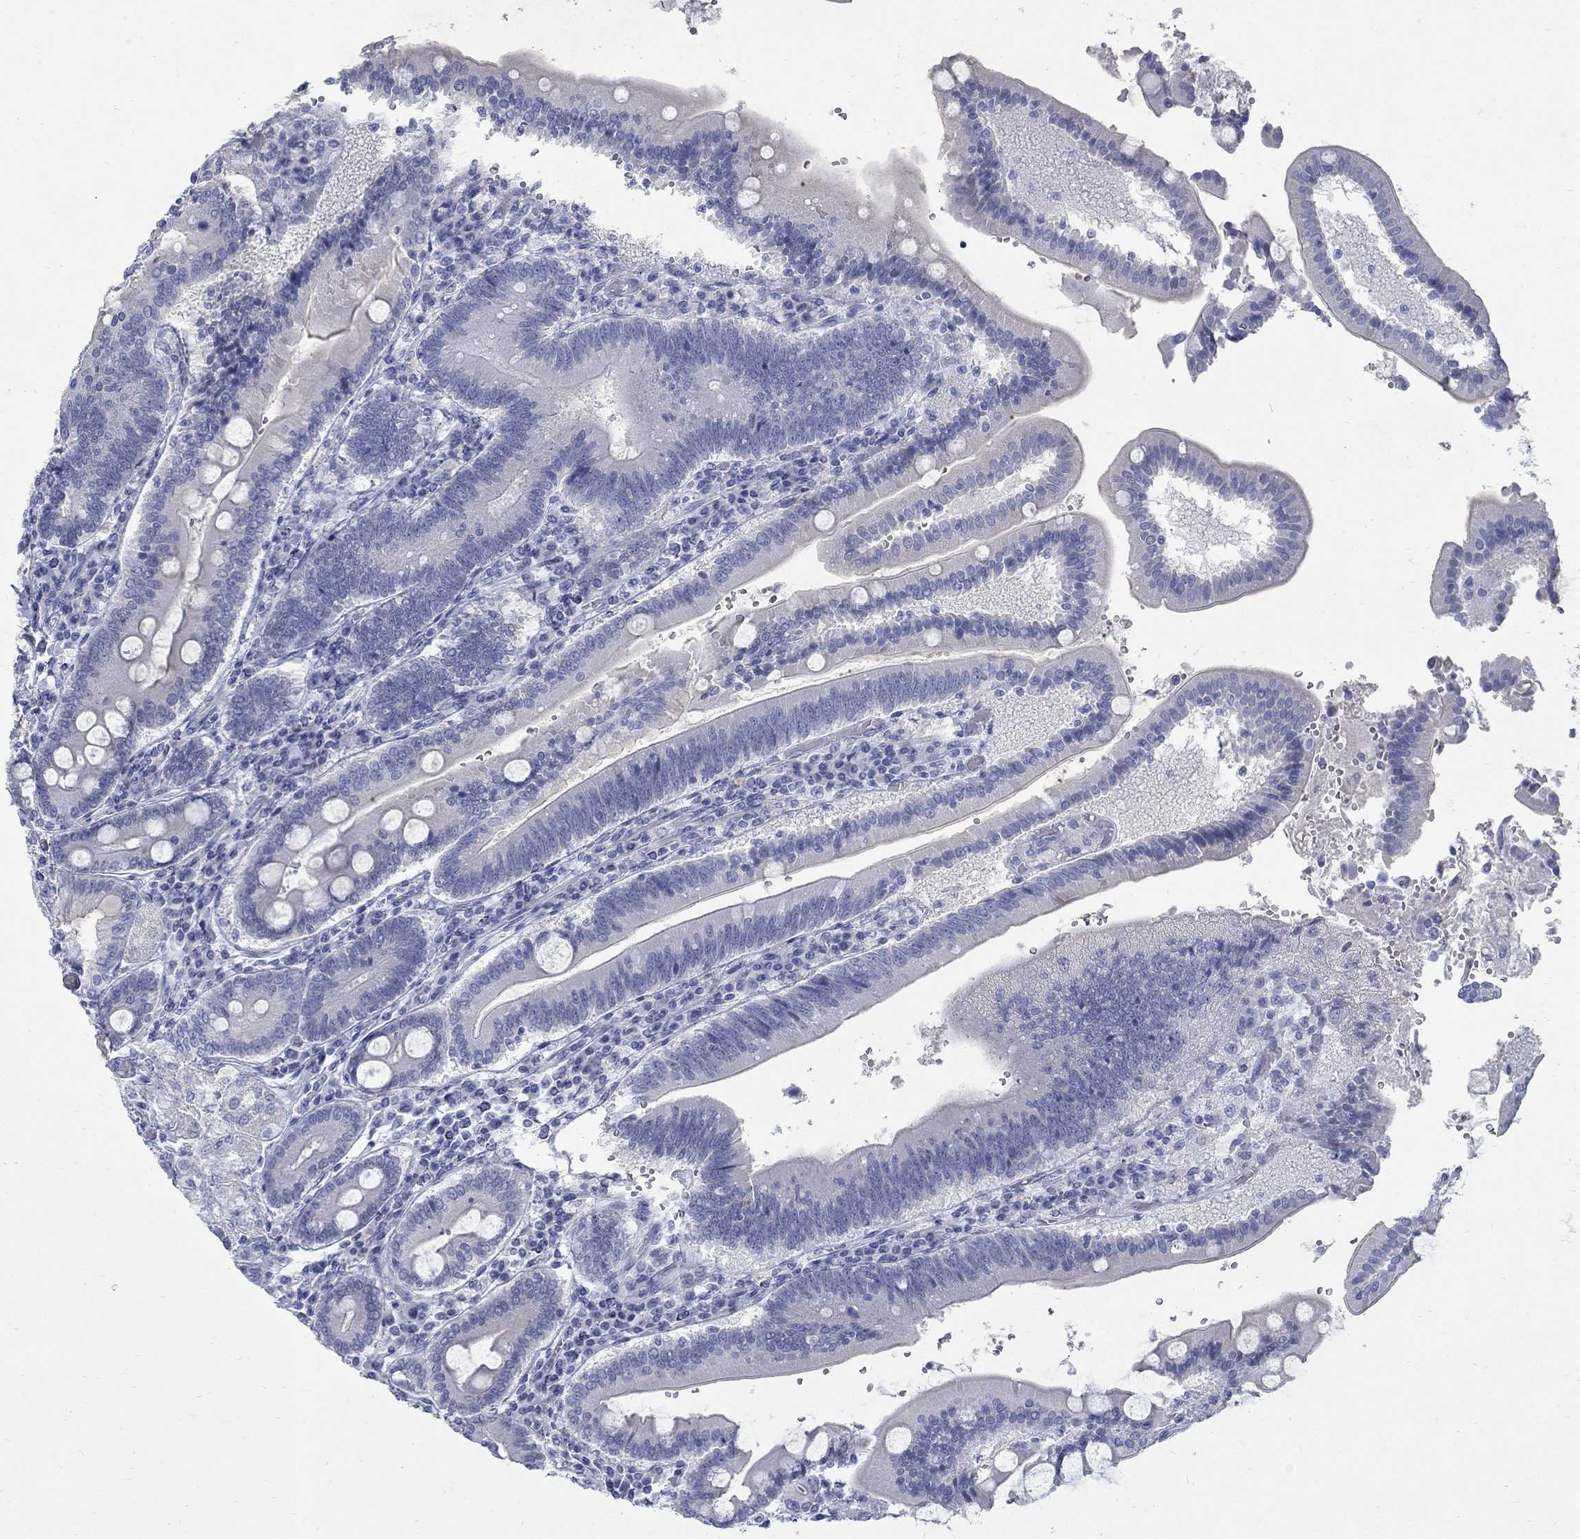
{"staining": {"intensity": "negative", "quantity": "none", "location": "none"}, "tissue": "duodenum", "cell_type": "Glandular cells", "image_type": "normal", "snomed": [{"axis": "morphology", "description": "Normal tissue, NOS"}, {"axis": "topography", "description": "Duodenum"}], "caption": "Immunohistochemistry of benign duodenum exhibits no staining in glandular cells. (Brightfield microscopy of DAB immunohistochemistry at high magnification).", "gene": "RFTN2", "patient": {"sex": "female", "age": 62}}